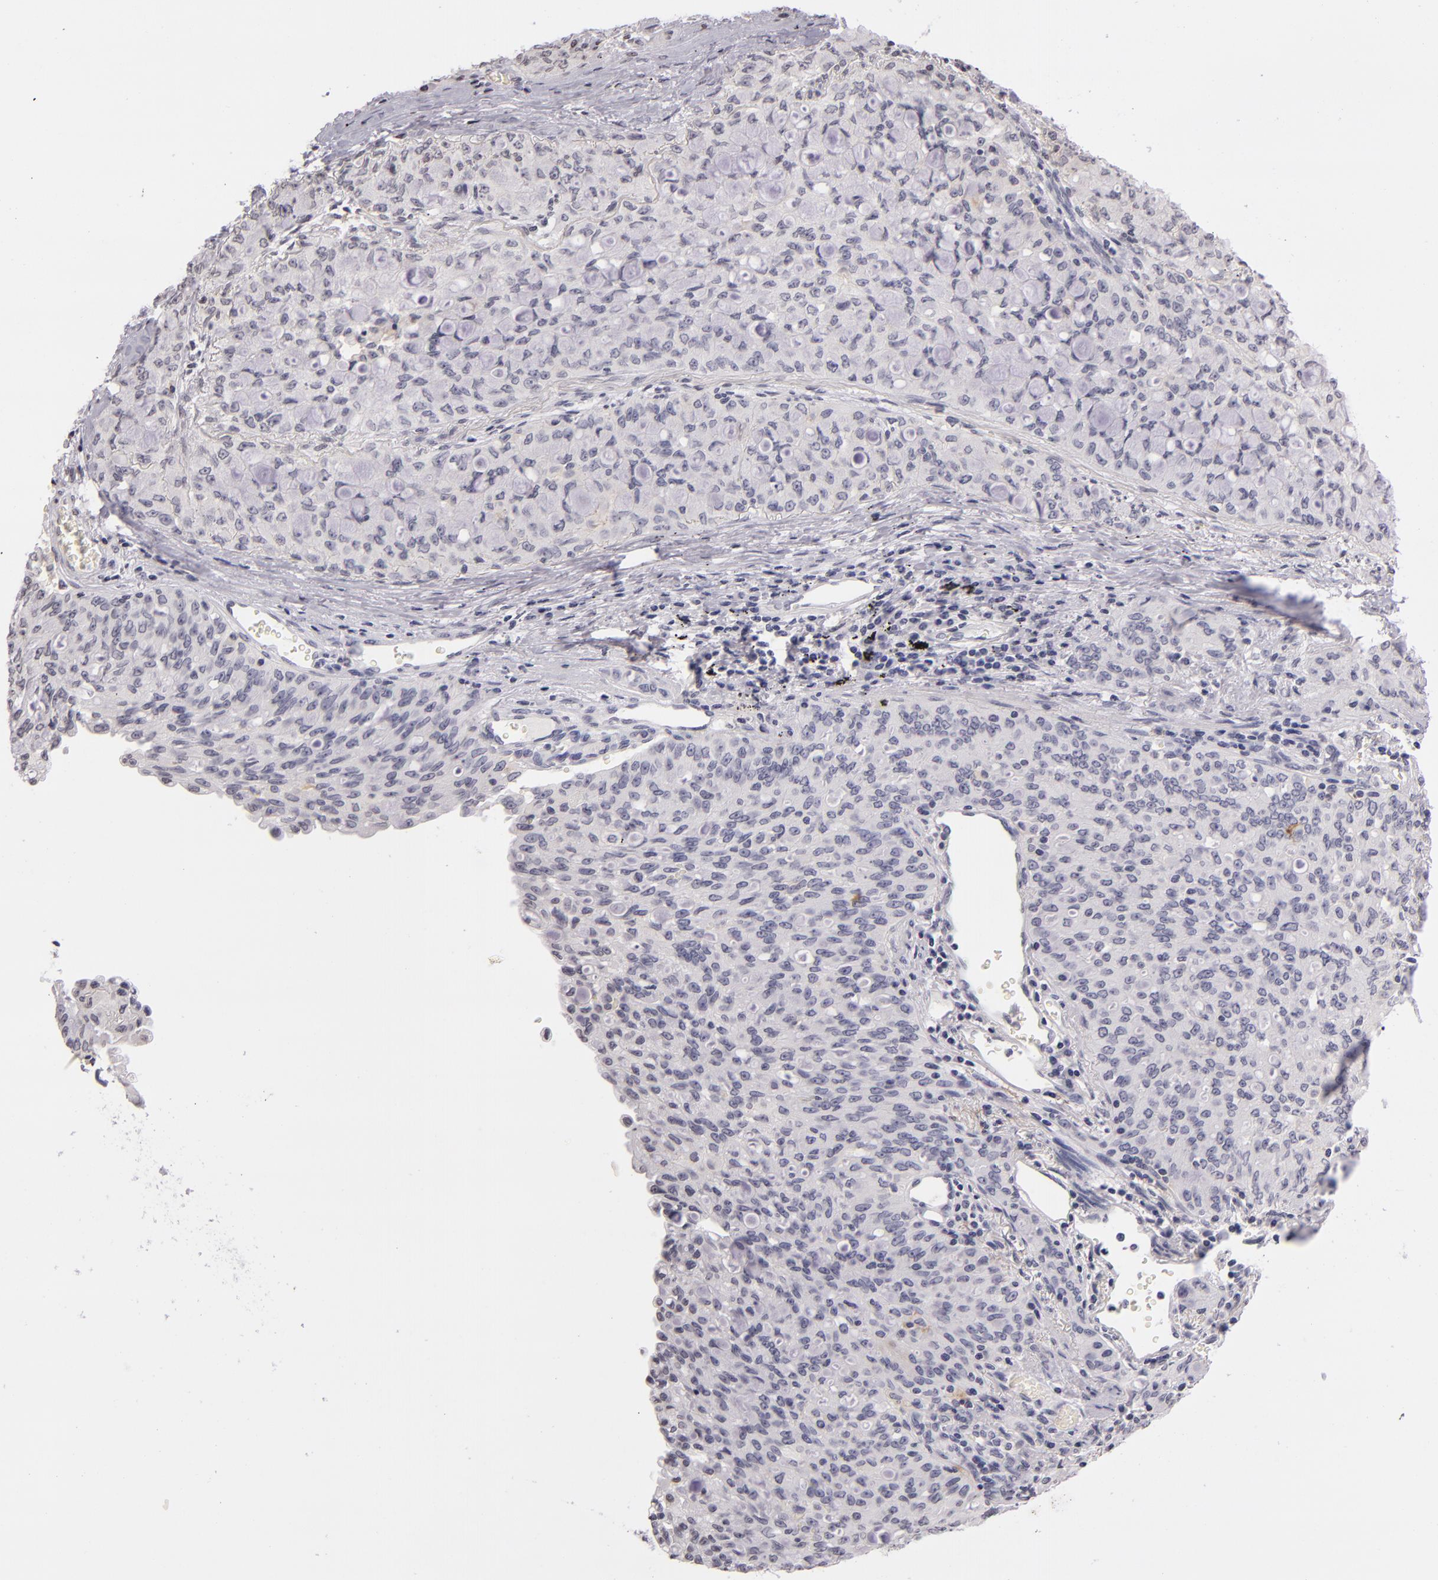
{"staining": {"intensity": "negative", "quantity": "none", "location": "none"}, "tissue": "lung cancer", "cell_type": "Tumor cells", "image_type": "cancer", "snomed": [{"axis": "morphology", "description": "Adenocarcinoma, NOS"}, {"axis": "topography", "description": "Lung"}], "caption": "Tumor cells are negative for brown protein staining in lung cancer (adenocarcinoma).", "gene": "CD40", "patient": {"sex": "female", "age": 44}}